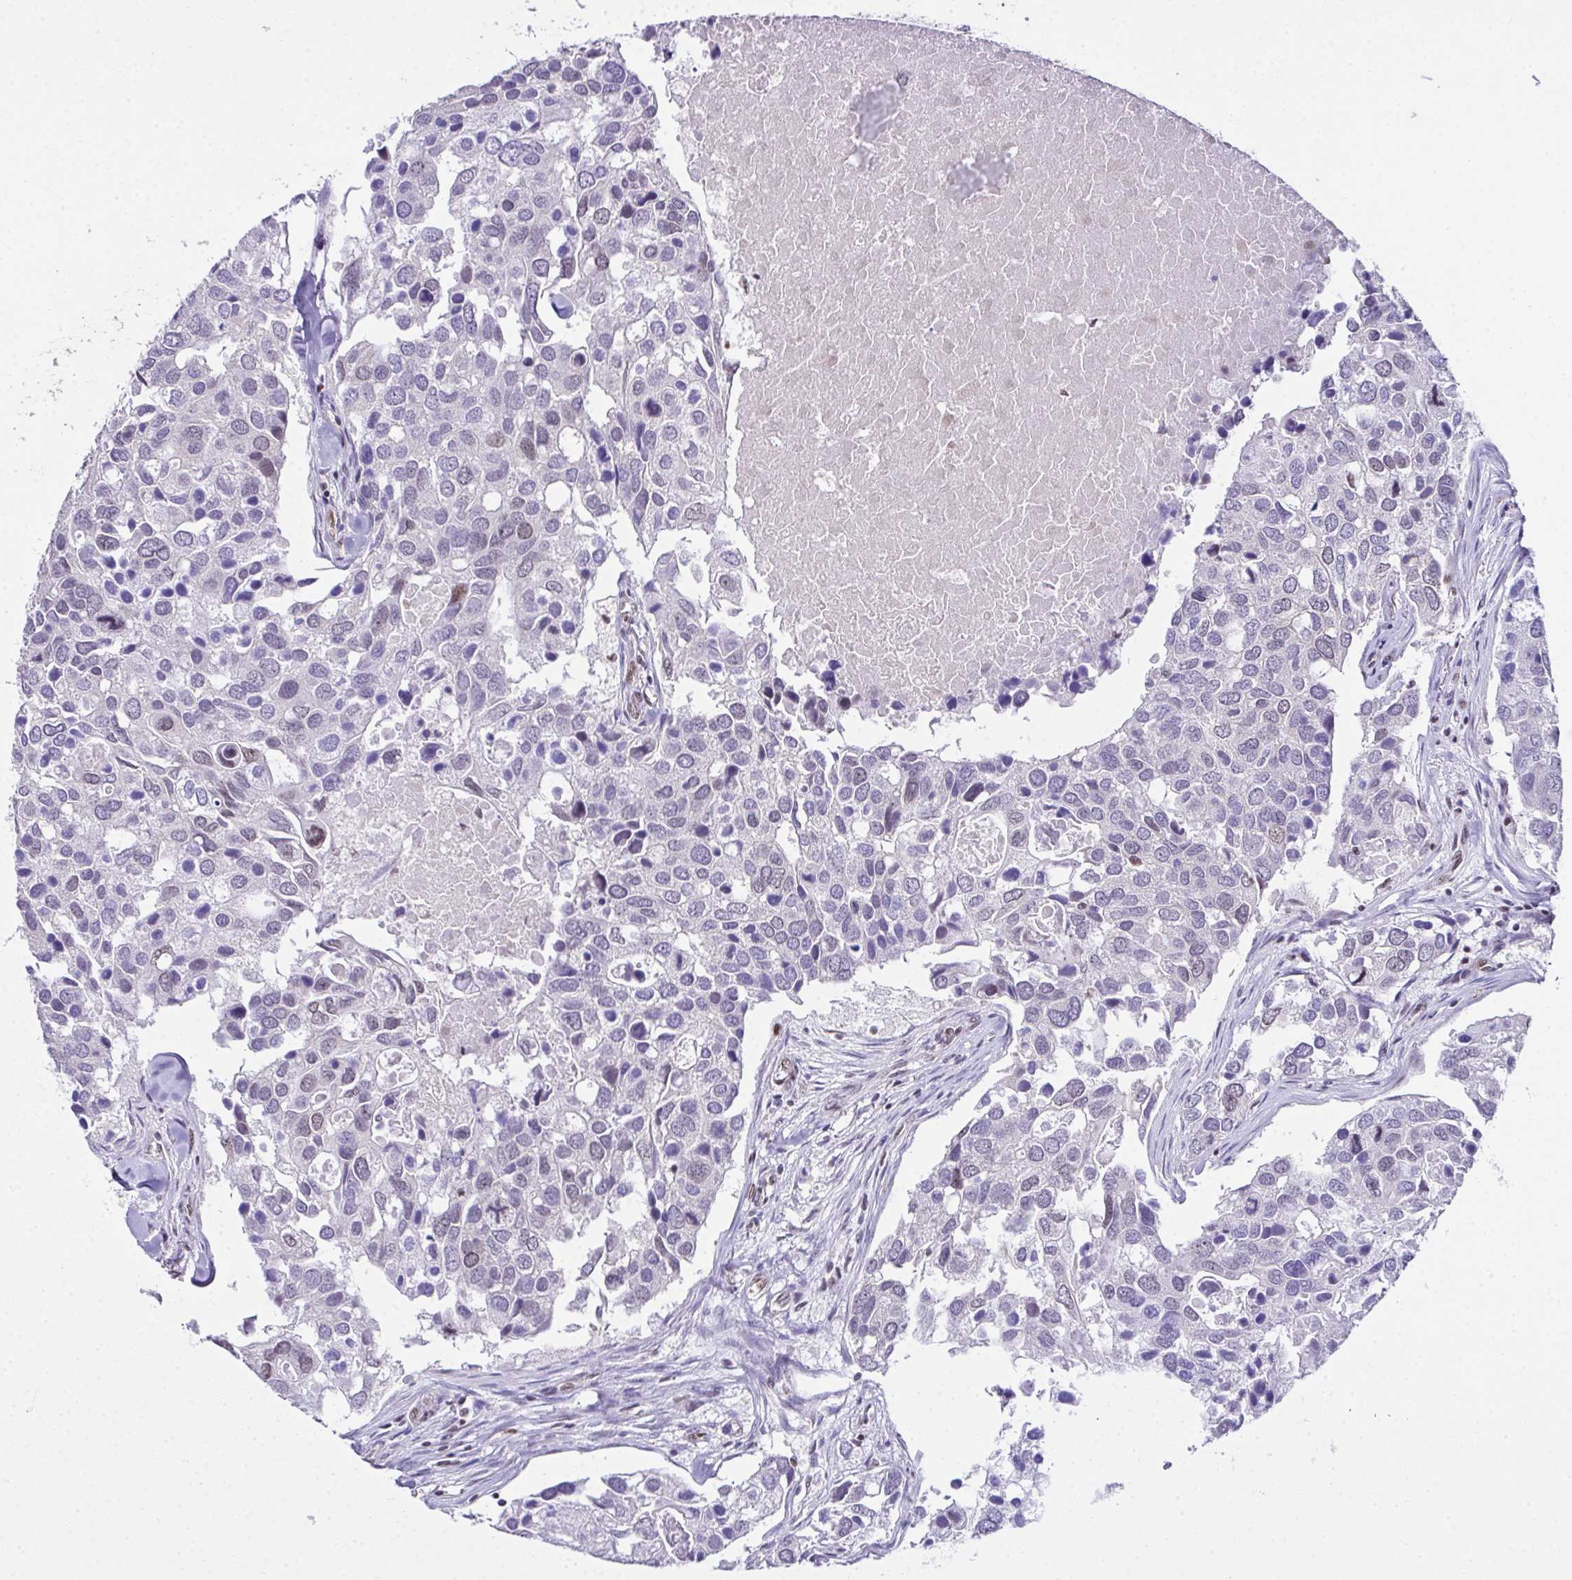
{"staining": {"intensity": "negative", "quantity": "none", "location": "none"}, "tissue": "breast cancer", "cell_type": "Tumor cells", "image_type": "cancer", "snomed": [{"axis": "morphology", "description": "Duct carcinoma"}, {"axis": "topography", "description": "Breast"}], "caption": "Tumor cells are negative for protein expression in human infiltrating ductal carcinoma (breast).", "gene": "ZNF800", "patient": {"sex": "female", "age": 83}}